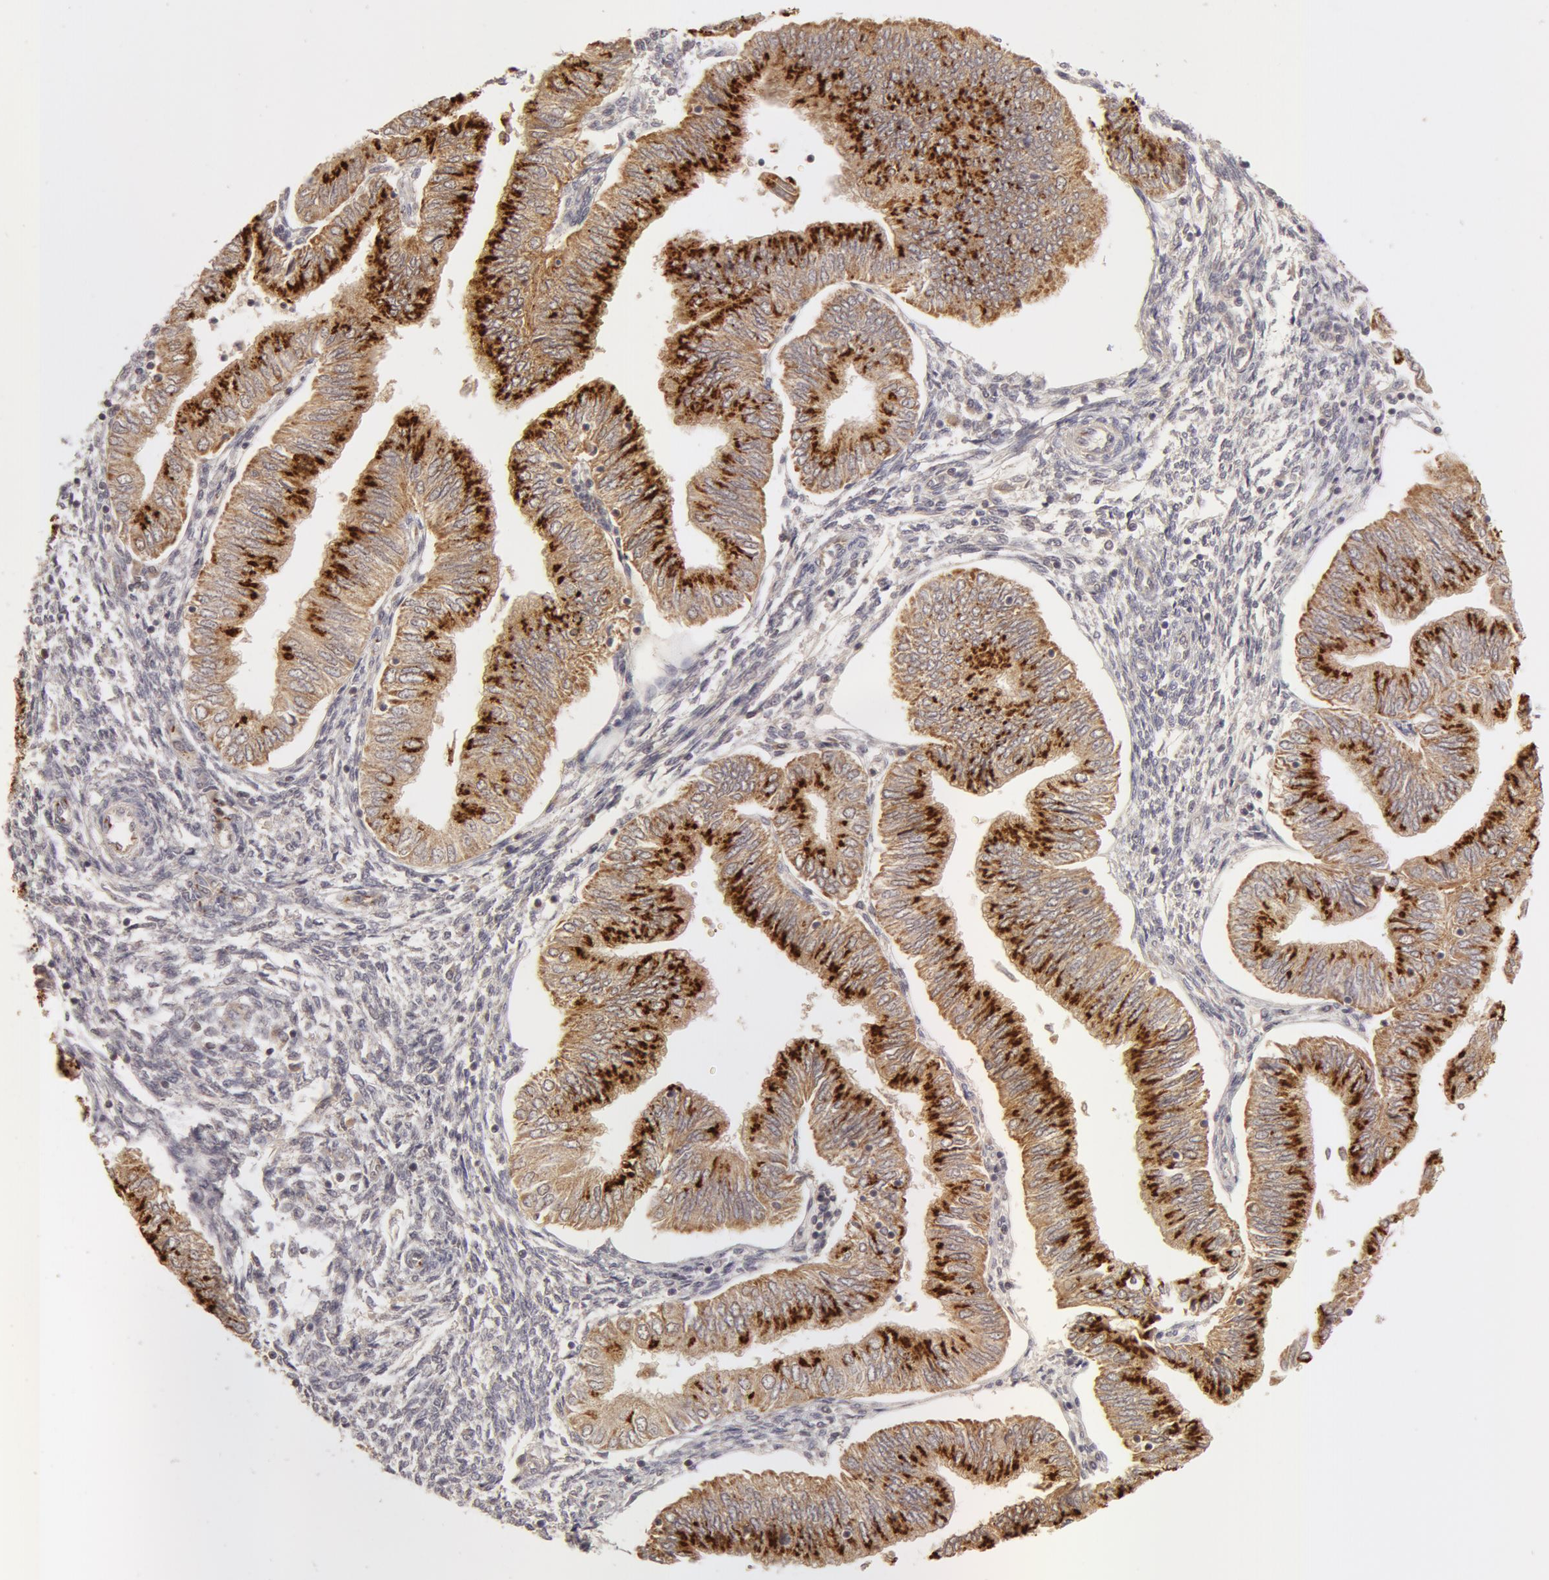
{"staining": {"intensity": "moderate", "quantity": ">75%", "location": "cytoplasmic/membranous"}, "tissue": "endometrial cancer", "cell_type": "Tumor cells", "image_type": "cancer", "snomed": [{"axis": "morphology", "description": "Adenocarcinoma, NOS"}, {"axis": "topography", "description": "Endometrium"}], "caption": "Endometrial cancer stained for a protein (brown) demonstrates moderate cytoplasmic/membranous positive positivity in approximately >75% of tumor cells.", "gene": "ADPRH", "patient": {"sex": "female", "age": 51}}